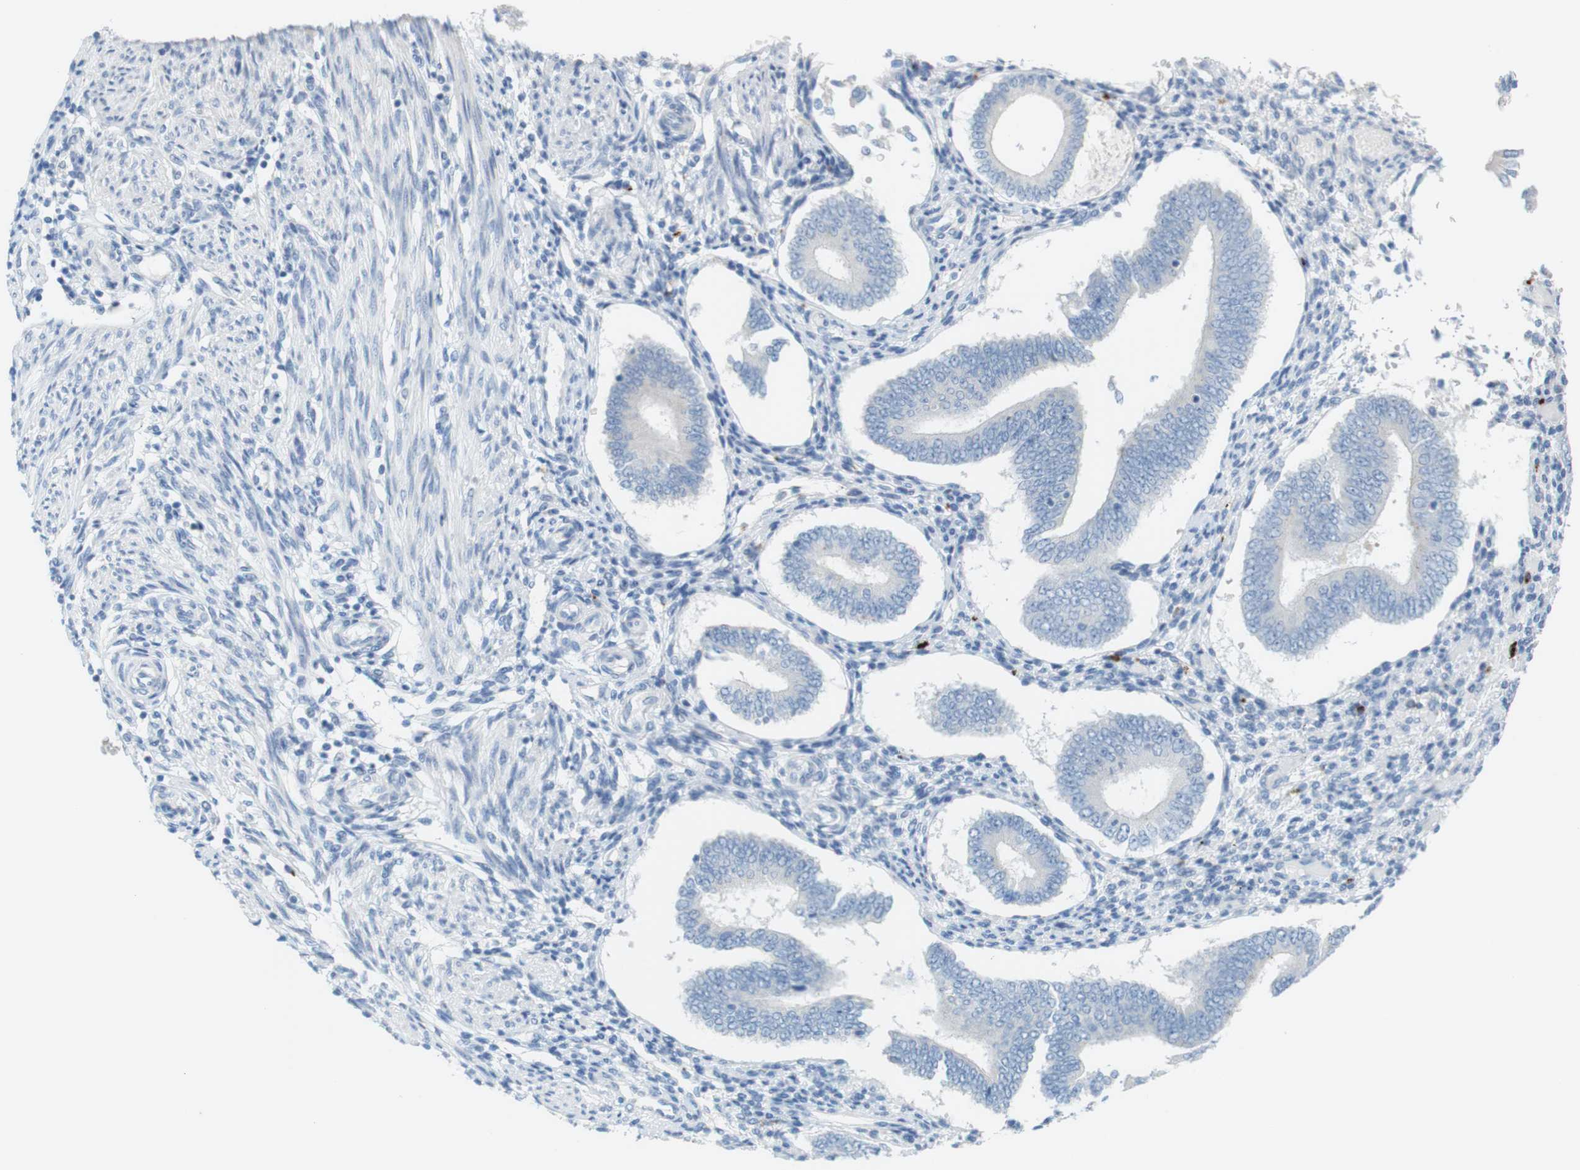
{"staining": {"intensity": "negative", "quantity": "none", "location": "none"}, "tissue": "endometrium", "cell_type": "Cells in endometrial stroma", "image_type": "normal", "snomed": [{"axis": "morphology", "description": "Normal tissue, NOS"}, {"axis": "topography", "description": "Endometrium"}], "caption": "This is a micrograph of immunohistochemistry (IHC) staining of benign endometrium, which shows no staining in cells in endometrial stroma. Nuclei are stained in blue.", "gene": "YIPF1", "patient": {"sex": "female", "age": 42}}